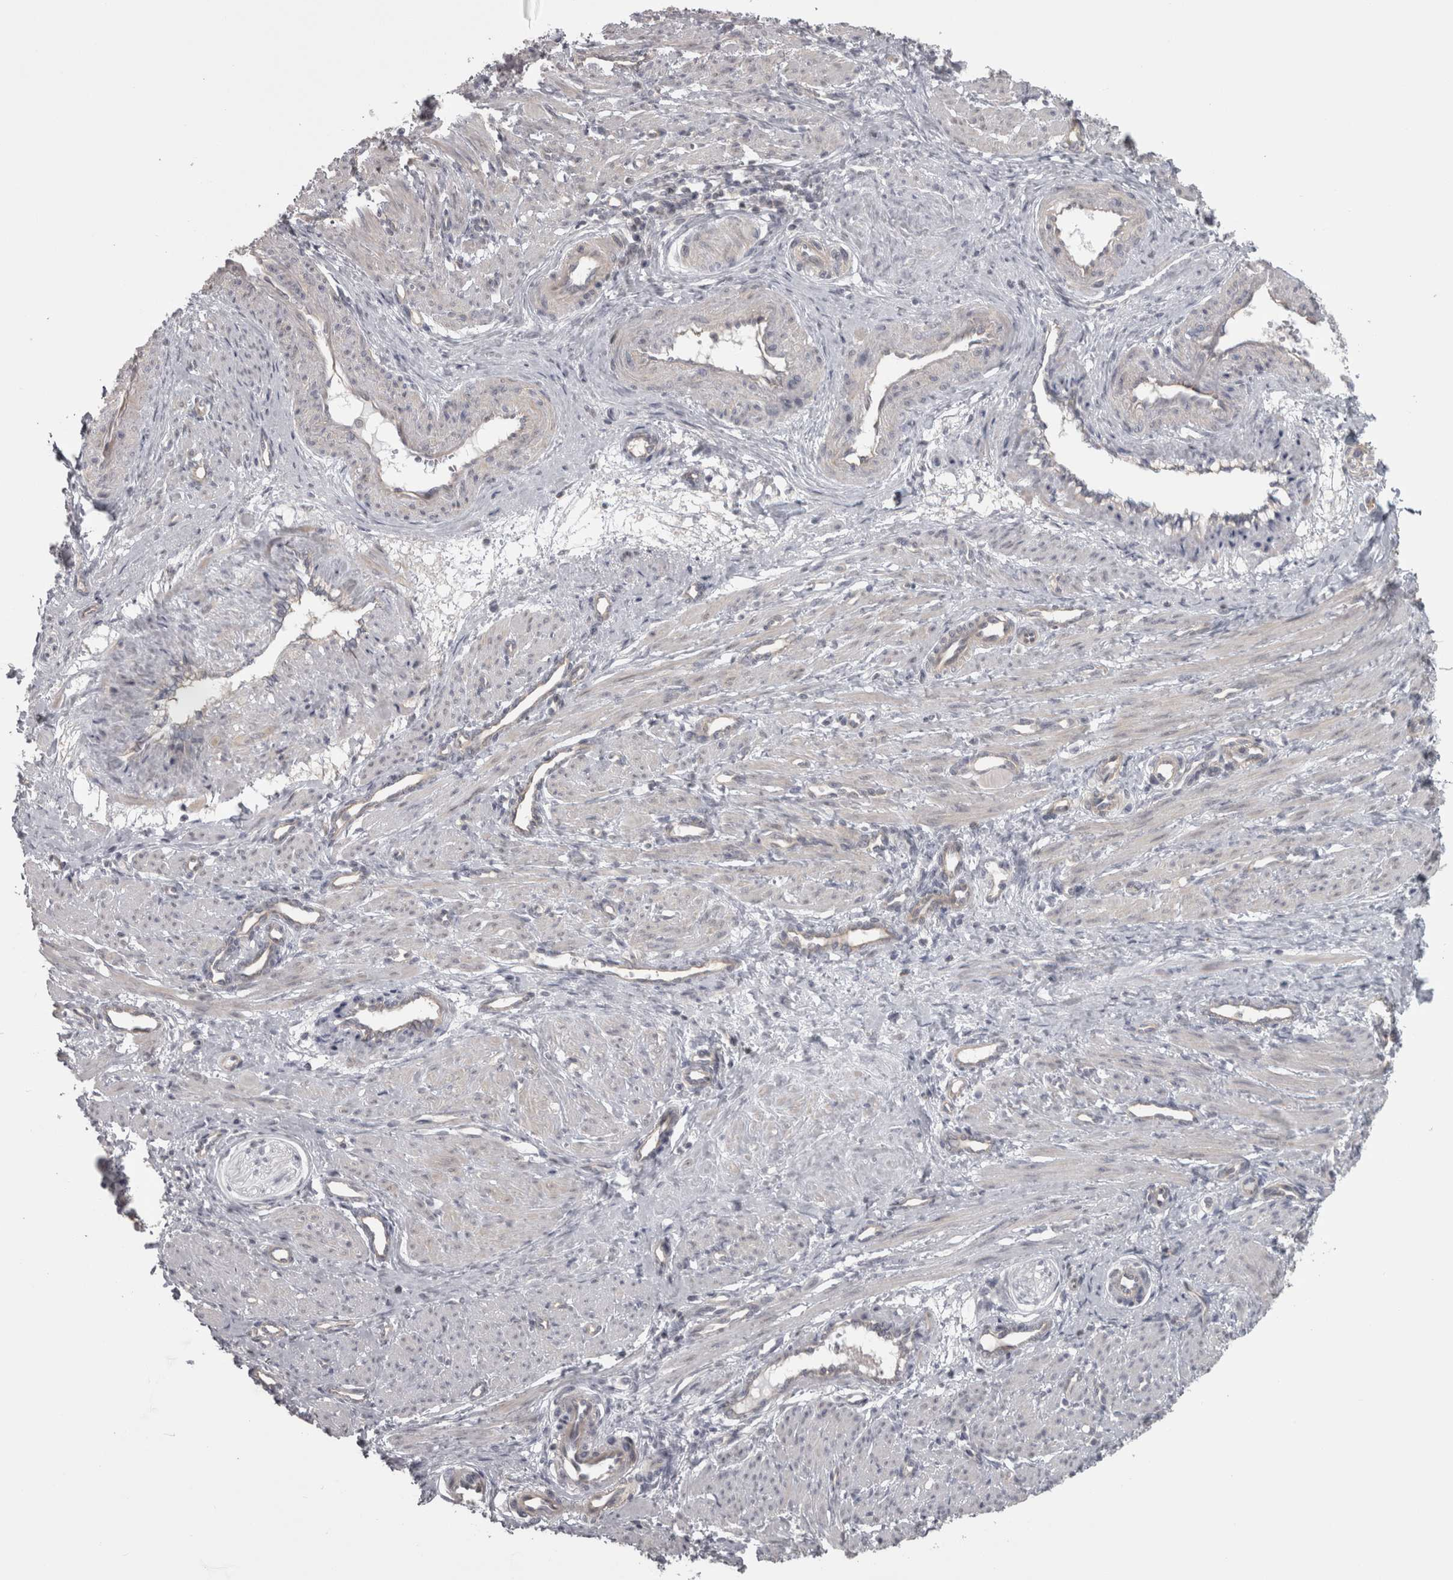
{"staining": {"intensity": "weak", "quantity": "25%-75%", "location": "cytoplasmic/membranous"}, "tissue": "smooth muscle", "cell_type": "Smooth muscle cells", "image_type": "normal", "snomed": [{"axis": "morphology", "description": "Normal tissue, NOS"}, {"axis": "topography", "description": "Endometrium"}], "caption": "Approximately 25%-75% of smooth muscle cells in normal smooth muscle show weak cytoplasmic/membranous protein staining as visualized by brown immunohistochemical staining.", "gene": "PPP1R12B", "patient": {"sex": "female", "age": 33}}